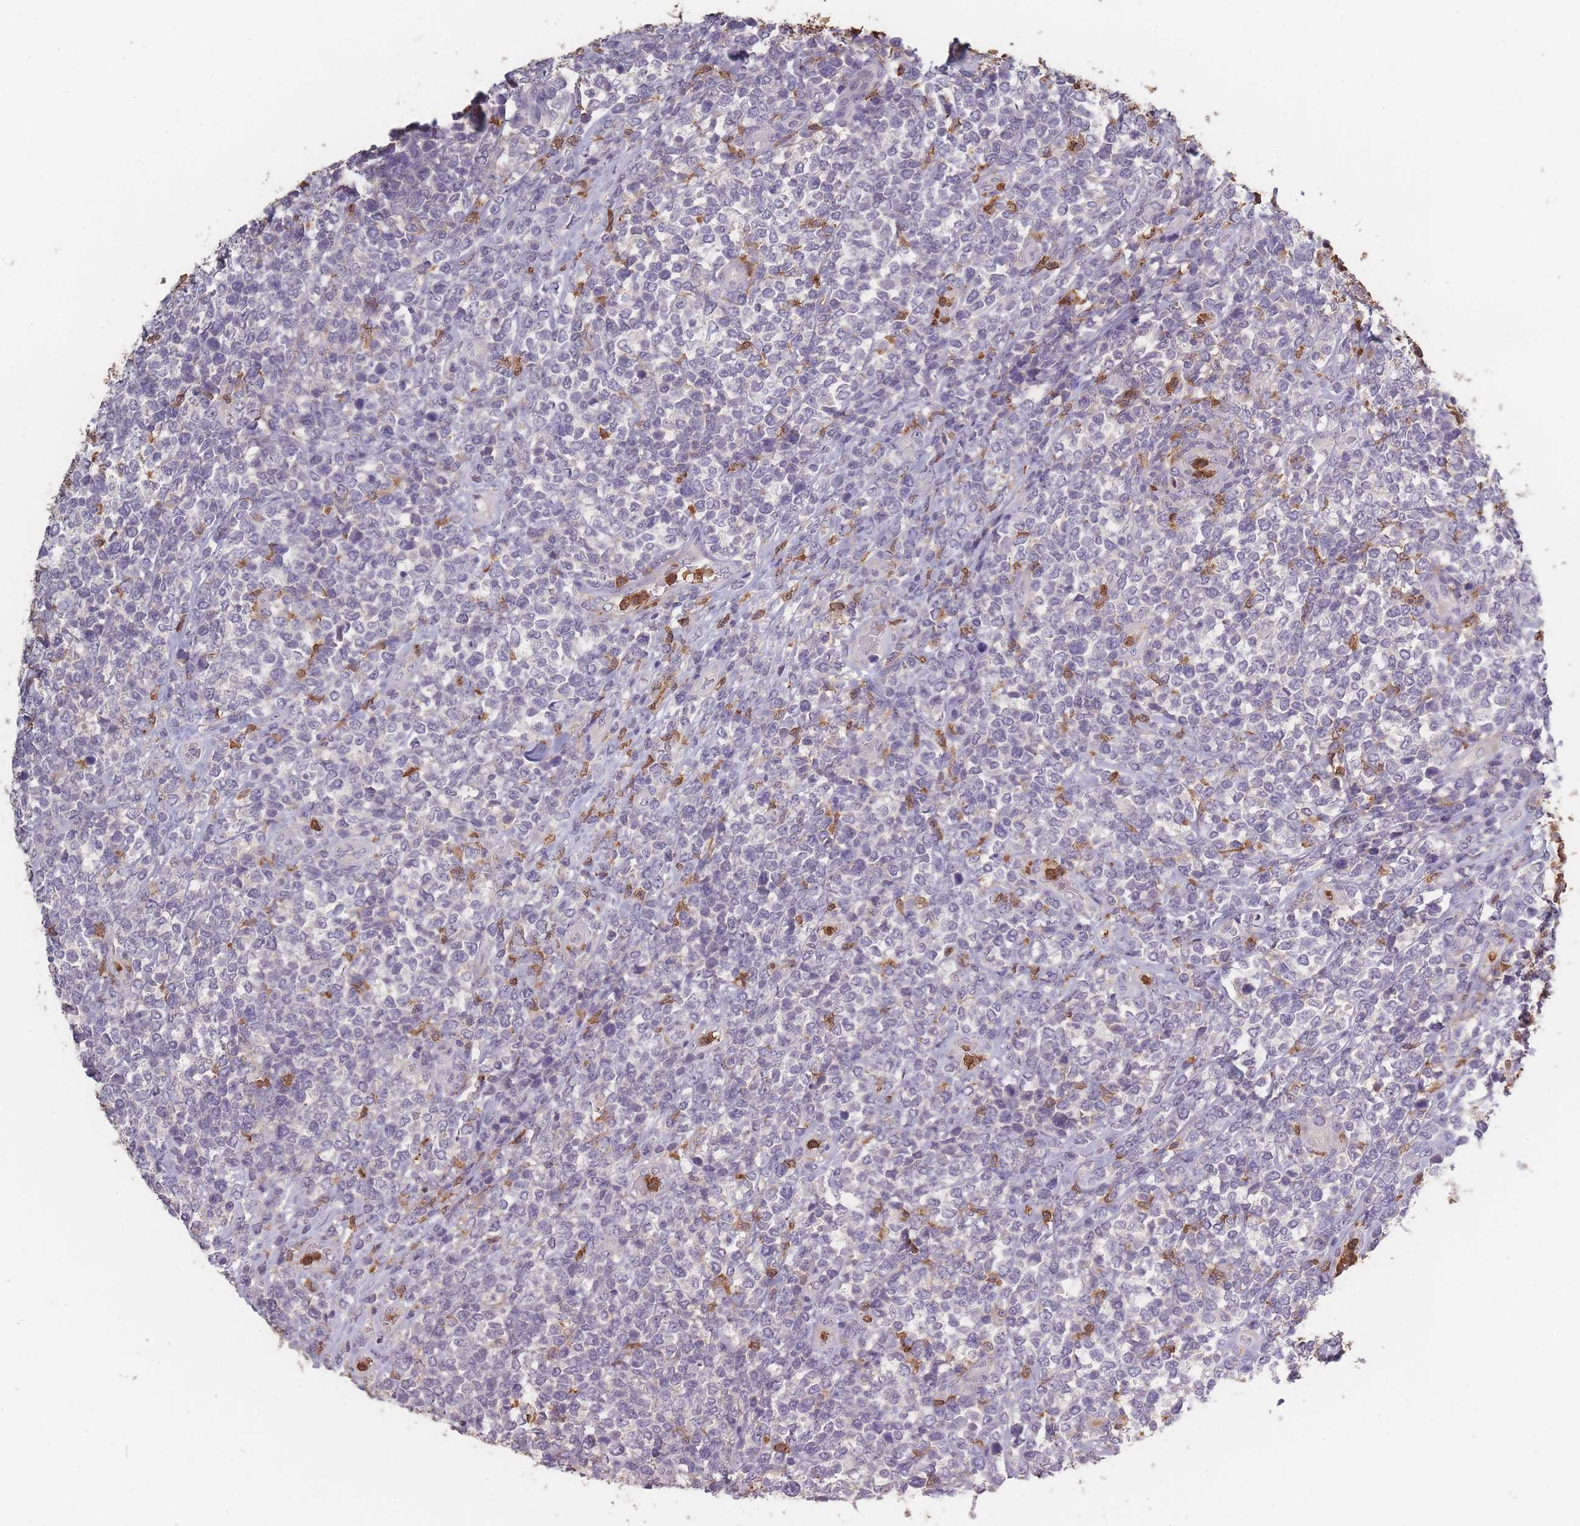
{"staining": {"intensity": "negative", "quantity": "none", "location": "none"}, "tissue": "lymphoma", "cell_type": "Tumor cells", "image_type": "cancer", "snomed": [{"axis": "morphology", "description": "Malignant lymphoma, non-Hodgkin's type, High grade"}, {"axis": "topography", "description": "Soft tissue"}], "caption": "The image shows no staining of tumor cells in high-grade malignant lymphoma, non-Hodgkin's type. (Immunohistochemistry, brightfield microscopy, high magnification).", "gene": "BST1", "patient": {"sex": "female", "age": 56}}